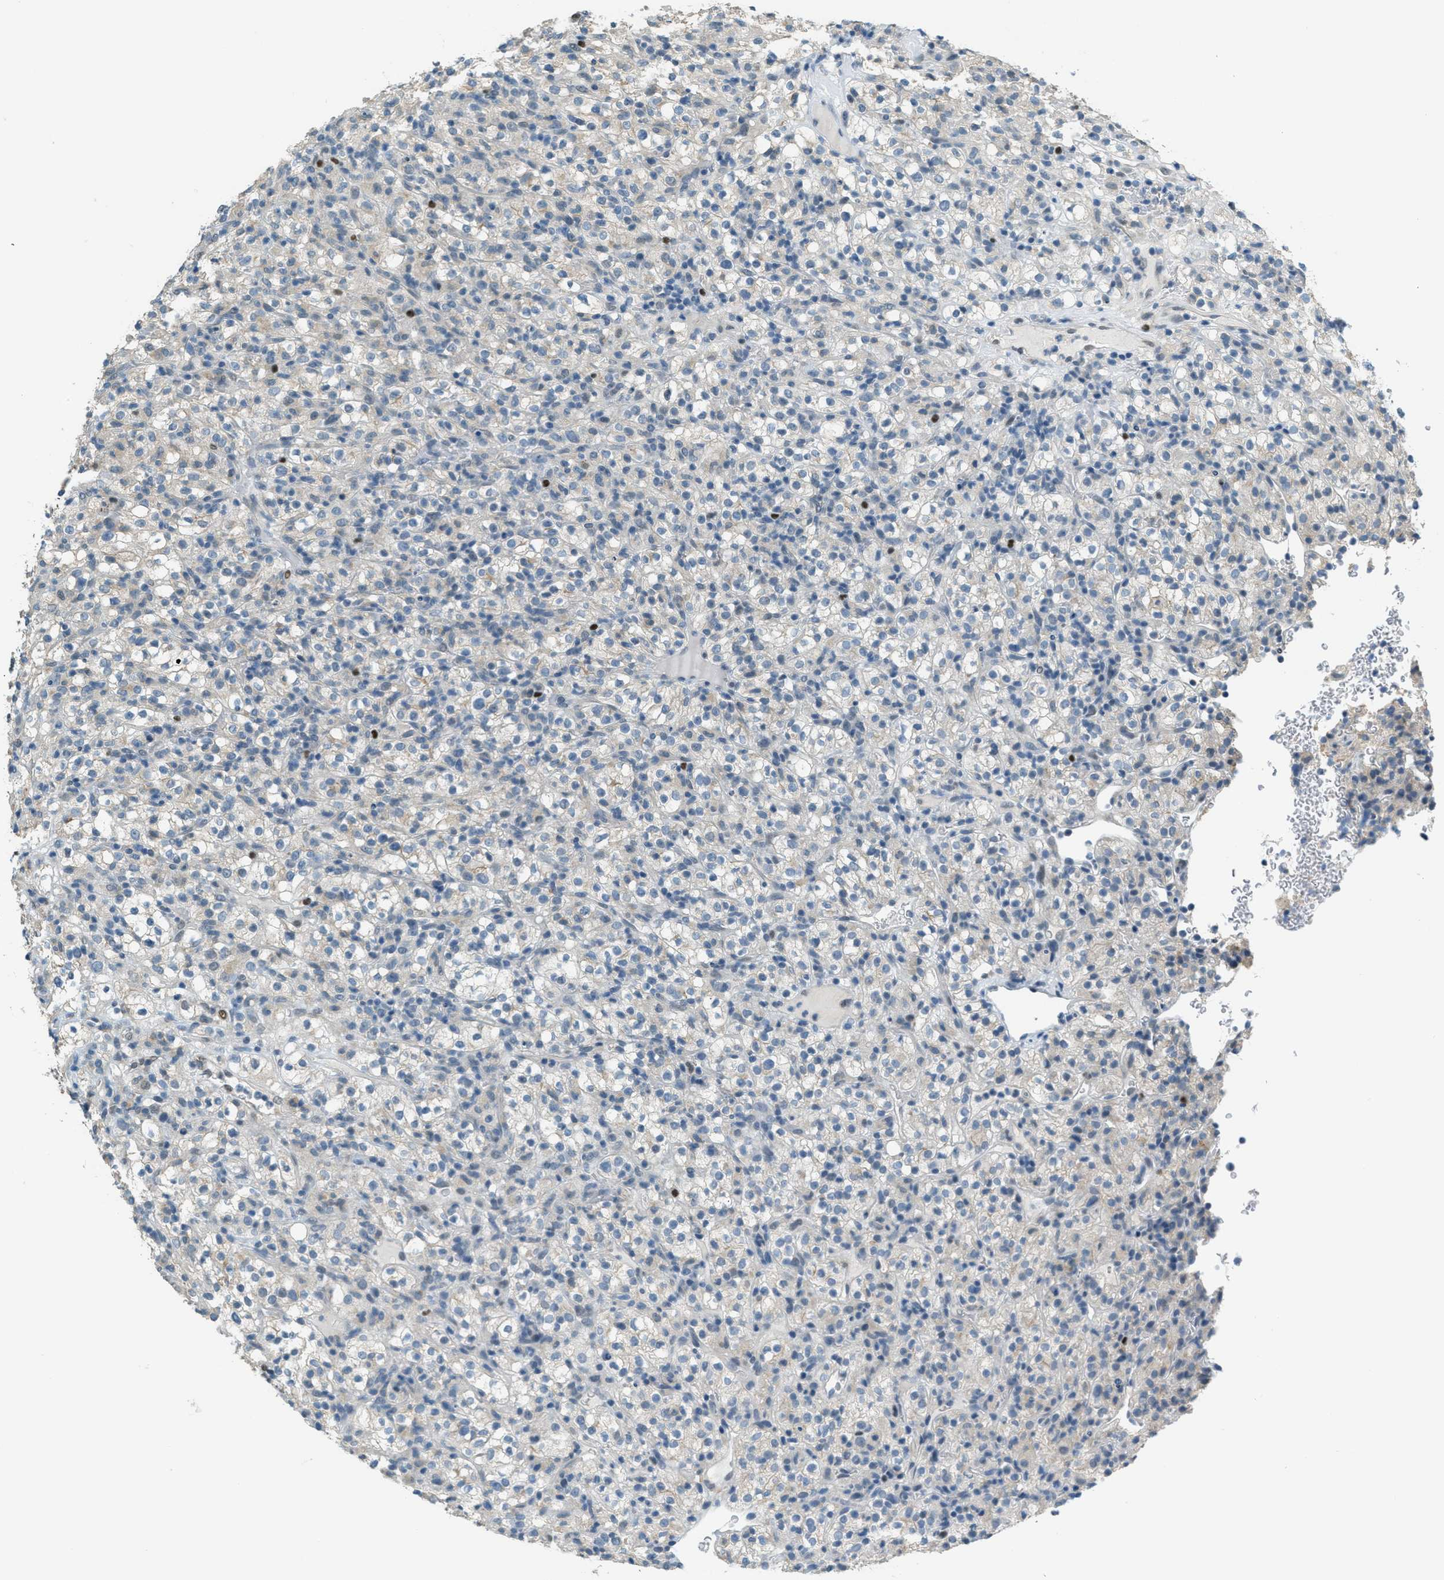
{"staining": {"intensity": "negative", "quantity": "none", "location": "none"}, "tissue": "renal cancer", "cell_type": "Tumor cells", "image_type": "cancer", "snomed": [{"axis": "morphology", "description": "Normal tissue, NOS"}, {"axis": "morphology", "description": "Adenocarcinoma, NOS"}, {"axis": "topography", "description": "Kidney"}], "caption": "Histopathology image shows no protein staining in tumor cells of adenocarcinoma (renal) tissue.", "gene": "TCF3", "patient": {"sex": "female", "age": 72}}